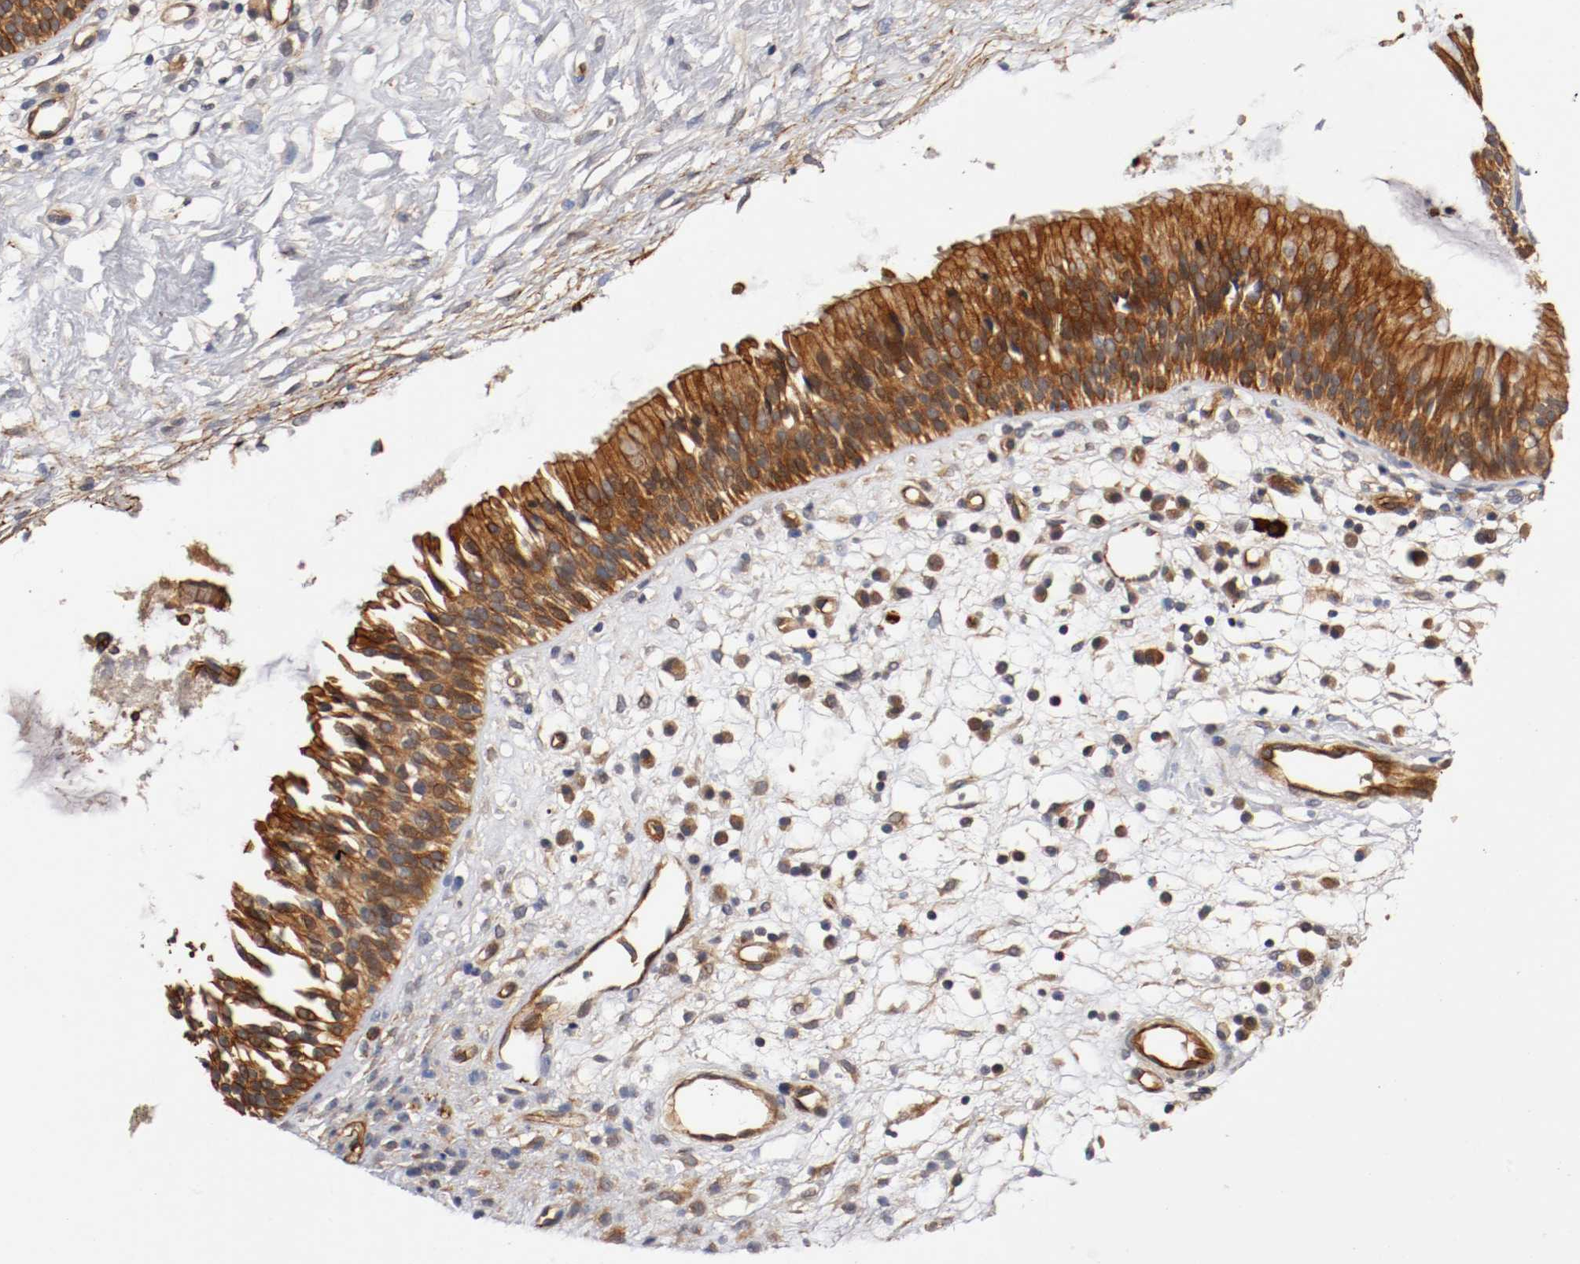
{"staining": {"intensity": "strong", "quantity": ">75%", "location": "cytoplasmic/membranous"}, "tissue": "nasopharynx", "cell_type": "Respiratory epithelial cells", "image_type": "normal", "snomed": [{"axis": "morphology", "description": "Normal tissue, NOS"}, {"axis": "topography", "description": "Nasopharynx"}], "caption": "Protein analysis of benign nasopharynx reveals strong cytoplasmic/membranous positivity in approximately >75% of respiratory epithelial cells.", "gene": "TYK2", "patient": {"sex": "male", "age": 21}}